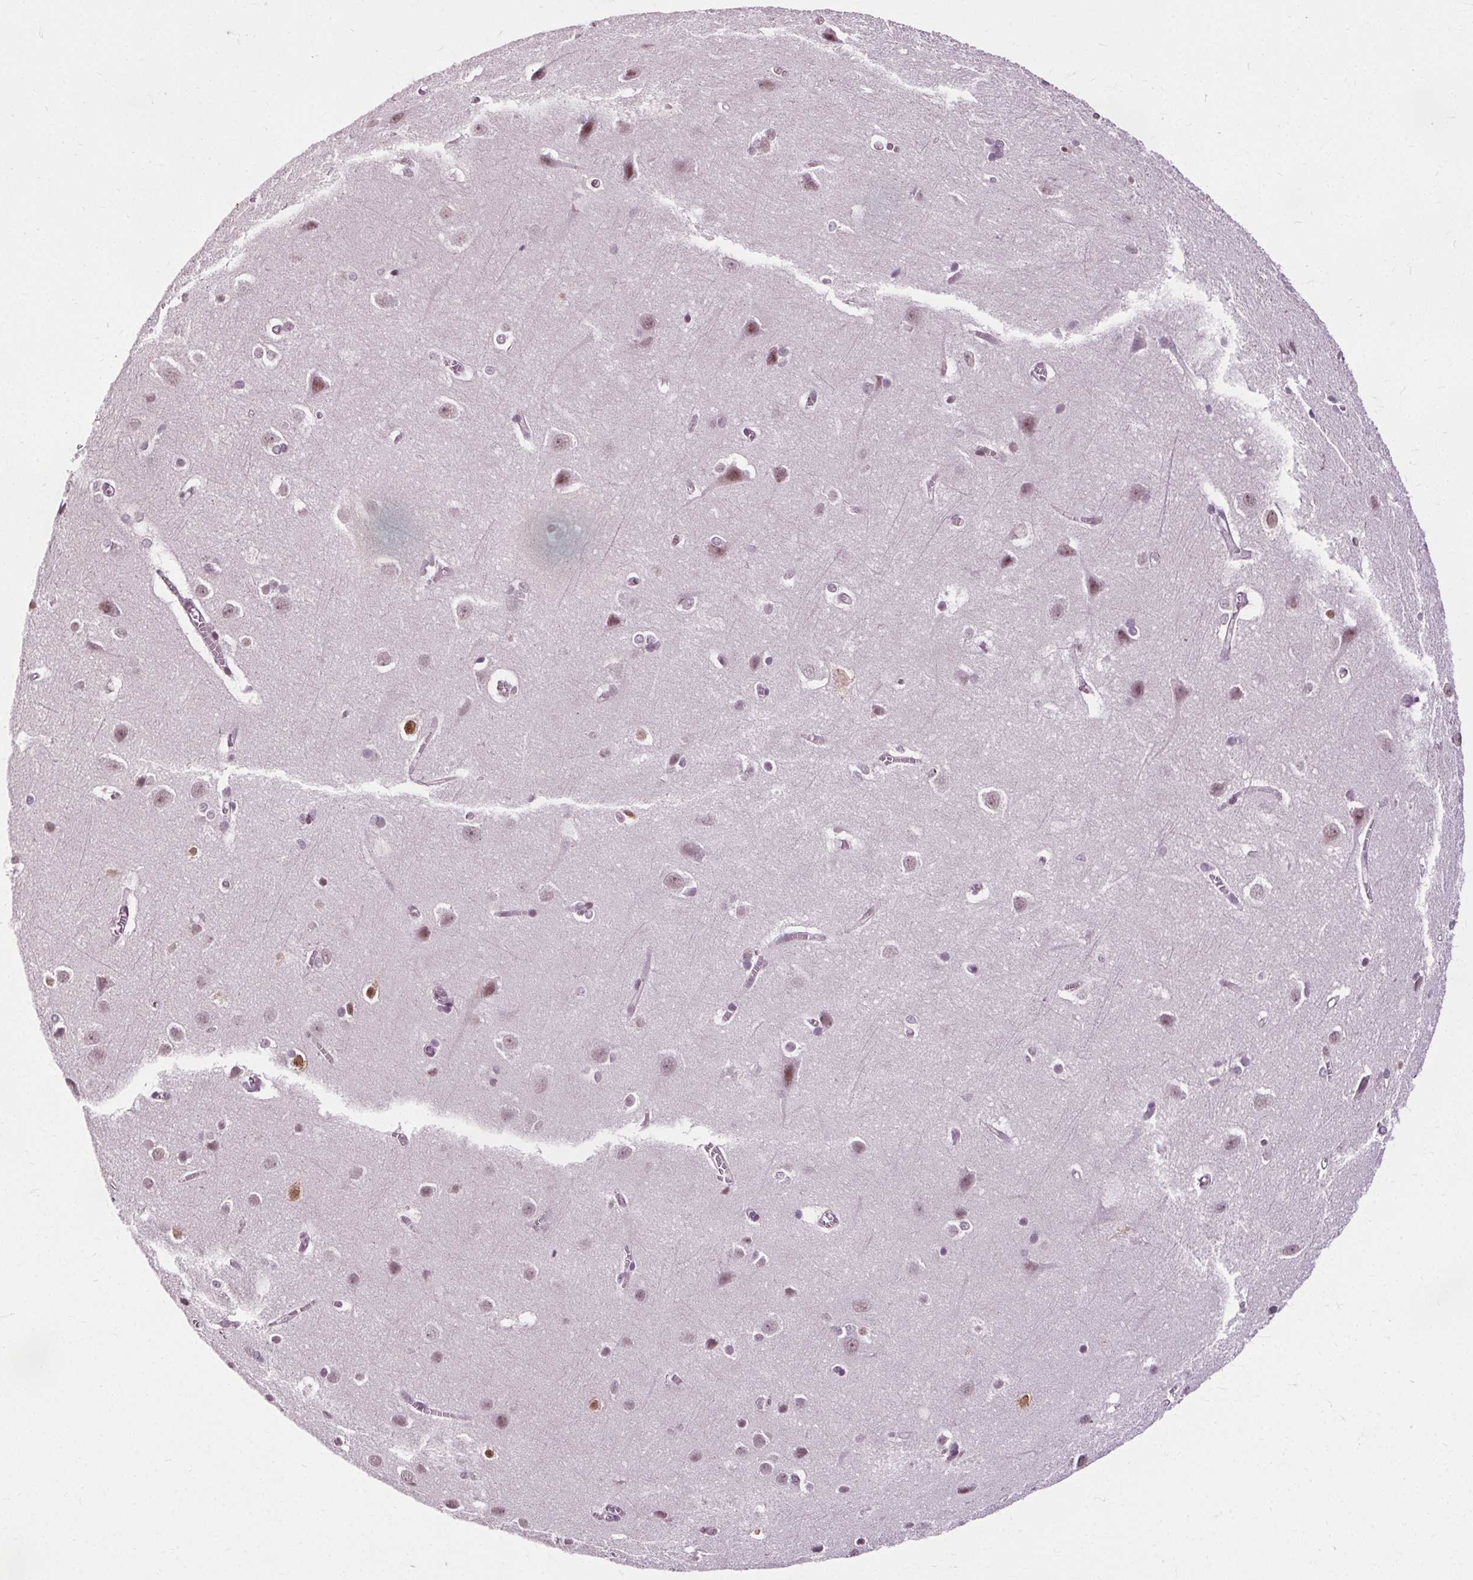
{"staining": {"intensity": "weak", "quantity": "<25%", "location": "nuclear"}, "tissue": "cerebral cortex", "cell_type": "Endothelial cells", "image_type": "normal", "snomed": [{"axis": "morphology", "description": "Normal tissue, NOS"}, {"axis": "topography", "description": "Cerebral cortex"}], "caption": "IHC histopathology image of benign human cerebral cortex stained for a protein (brown), which exhibits no expression in endothelial cells. Brightfield microscopy of immunohistochemistry (IHC) stained with DAB (3,3'-diaminobenzidine) (brown) and hematoxylin (blue), captured at high magnification.", "gene": "CEBPA", "patient": {"sex": "male", "age": 37}}